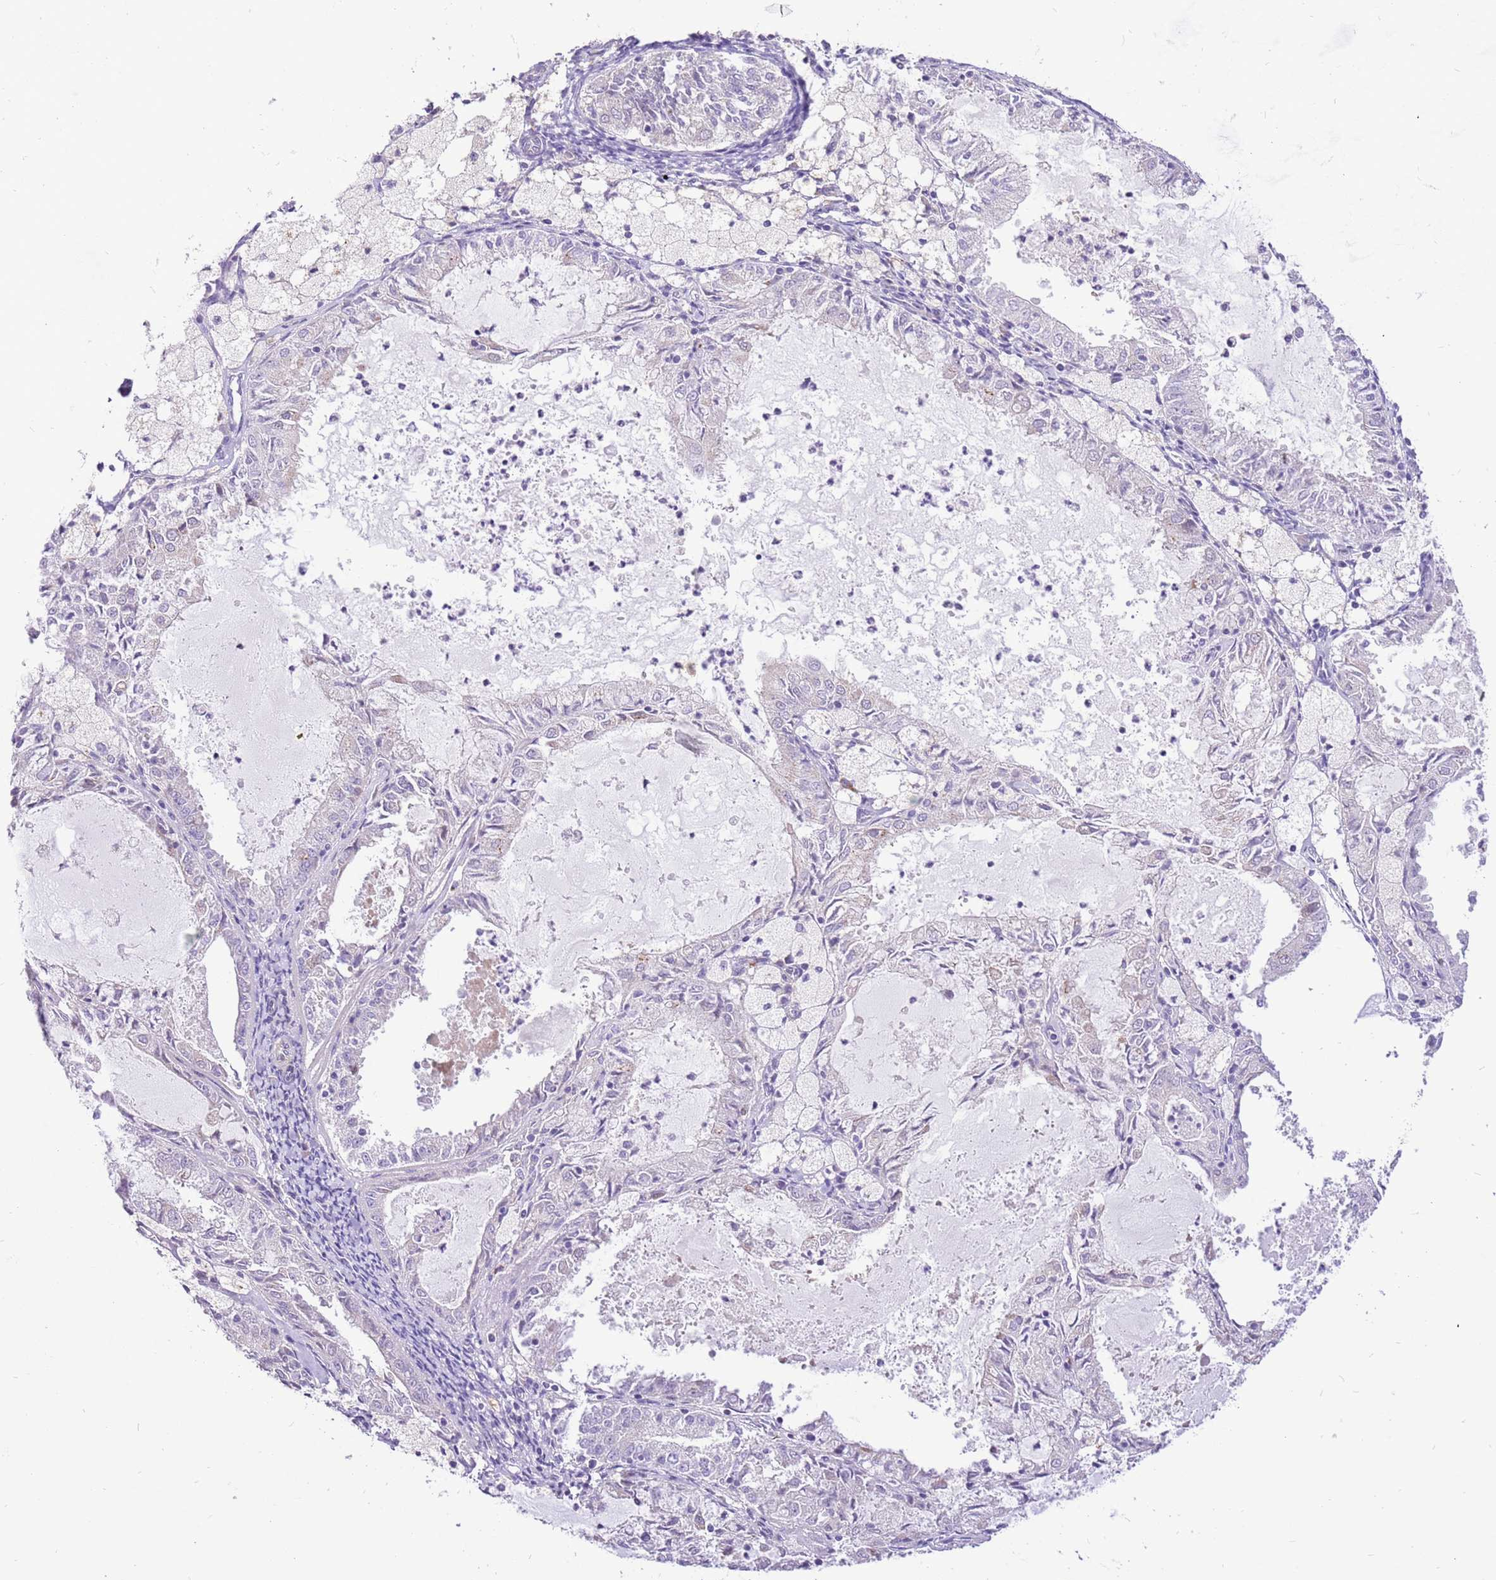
{"staining": {"intensity": "negative", "quantity": "none", "location": "none"}, "tissue": "endometrial cancer", "cell_type": "Tumor cells", "image_type": "cancer", "snomed": [{"axis": "morphology", "description": "Adenocarcinoma, NOS"}, {"axis": "topography", "description": "Endometrium"}], "caption": "DAB immunohistochemical staining of human endometrial cancer reveals no significant staining in tumor cells.", "gene": "COX17", "patient": {"sex": "female", "age": 57}}